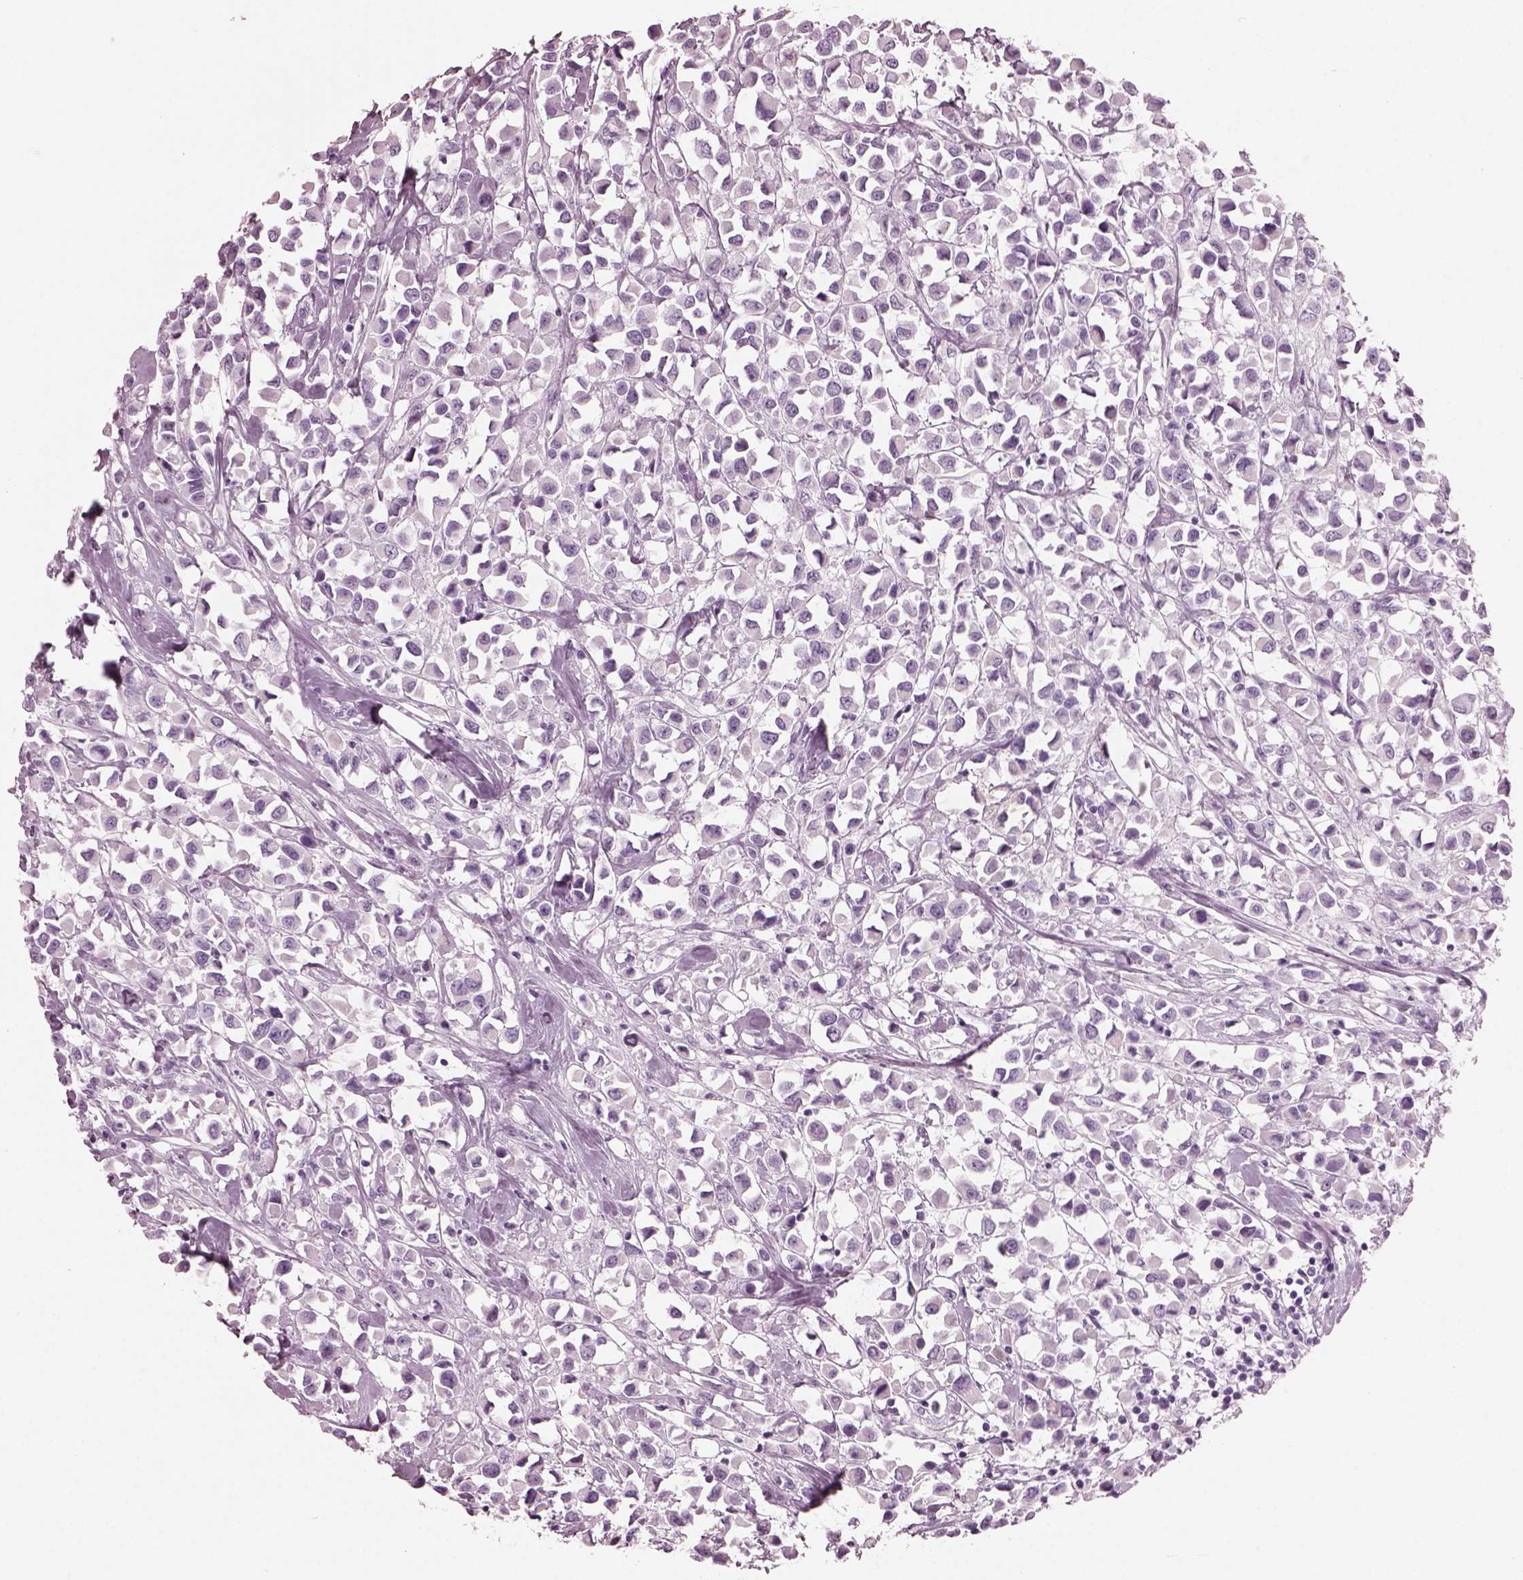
{"staining": {"intensity": "negative", "quantity": "none", "location": "none"}, "tissue": "breast cancer", "cell_type": "Tumor cells", "image_type": "cancer", "snomed": [{"axis": "morphology", "description": "Duct carcinoma"}, {"axis": "topography", "description": "Breast"}], "caption": "Tumor cells are negative for protein expression in human breast cancer. Brightfield microscopy of immunohistochemistry stained with DAB (brown) and hematoxylin (blue), captured at high magnification.", "gene": "HYDIN", "patient": {"sex": "female", "age": 61}}